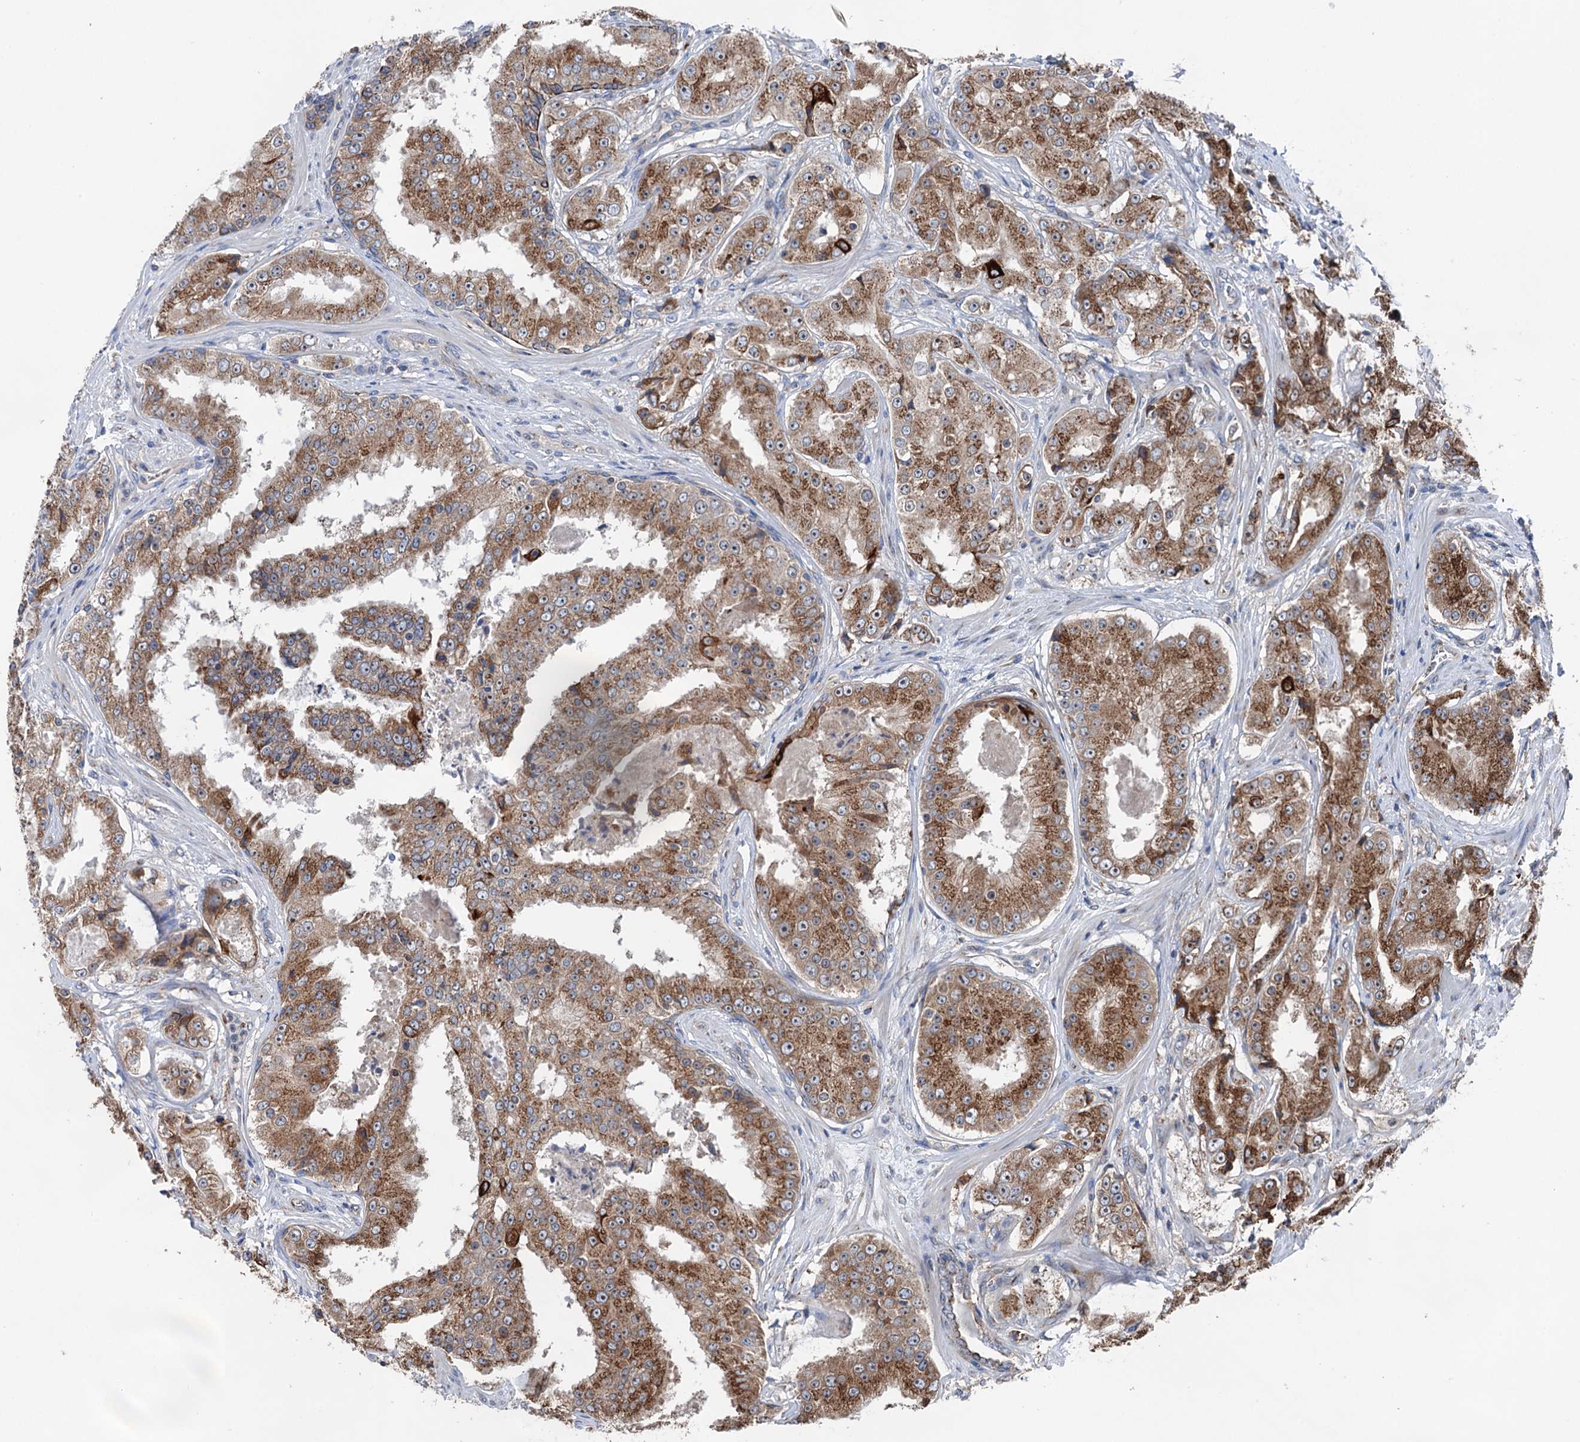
{"staining": {"intensity": "moderate", "quantity": ">75%", "location": "cytoplasmic/membranous"}, "tissue": "prostate cancer", "cell_type": "Tumor cells", "image_type": "cancer", "snomed": [{"axis": "morphology", "description": "Adenocarcinoma, High grade"}, {"axis": "topography", "description": "Prostate"}], "caption": "Prostate adenocarcinoma (high-grade) stained for a protein displays moderate cytoplasmic/membranous positivity in tumor cells.", "gene": "EIPR1", "patient": {"sex": "male", "age": 73}}